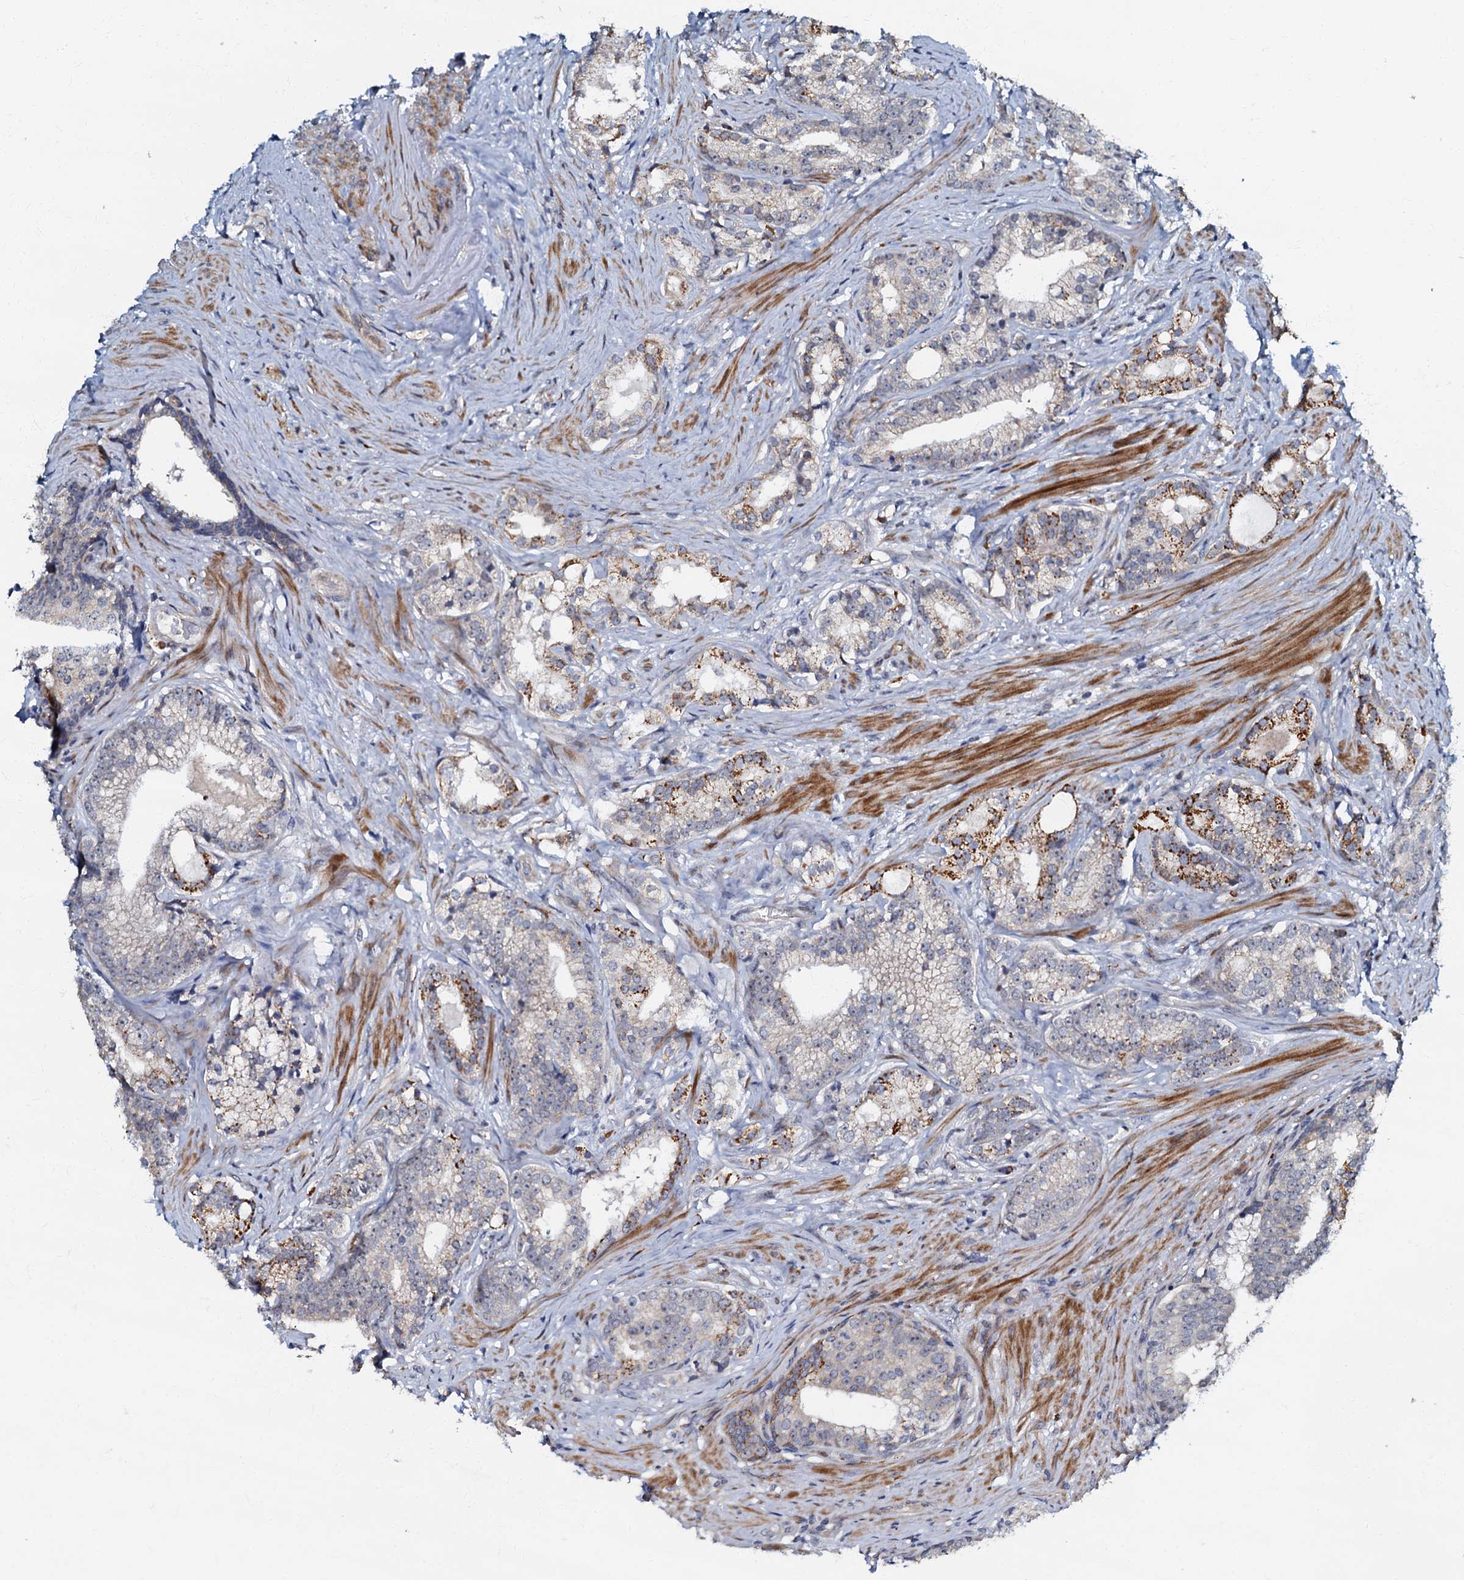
{"staining": {"intensity": "moderate", "quantity": "<25%", "location": "cytoplasmic/membranous"}, "tissue": "prostate cancer", "cell_type": "Tumor cells", "image_type": "cancer", "snomed": [{"axis": "morphology", "description": "Adenocarcinoma, Low grade"}, {"axis": "topography", "description": "Prostate"}], "caption": "Tumor cells display low levels of moderate cytoplasmic/membranous positivity in approximately <25% of cells in human prostate cancer (low-grade adenocarcinoma). (Stains: DAB (3,3'-diaminobenzidine) in brown, nuclei in blue, Microscopy: brightfield microscopy at high magnification).", "gene": "OLAH", "patient": {"sex": "male", "age": 71}}